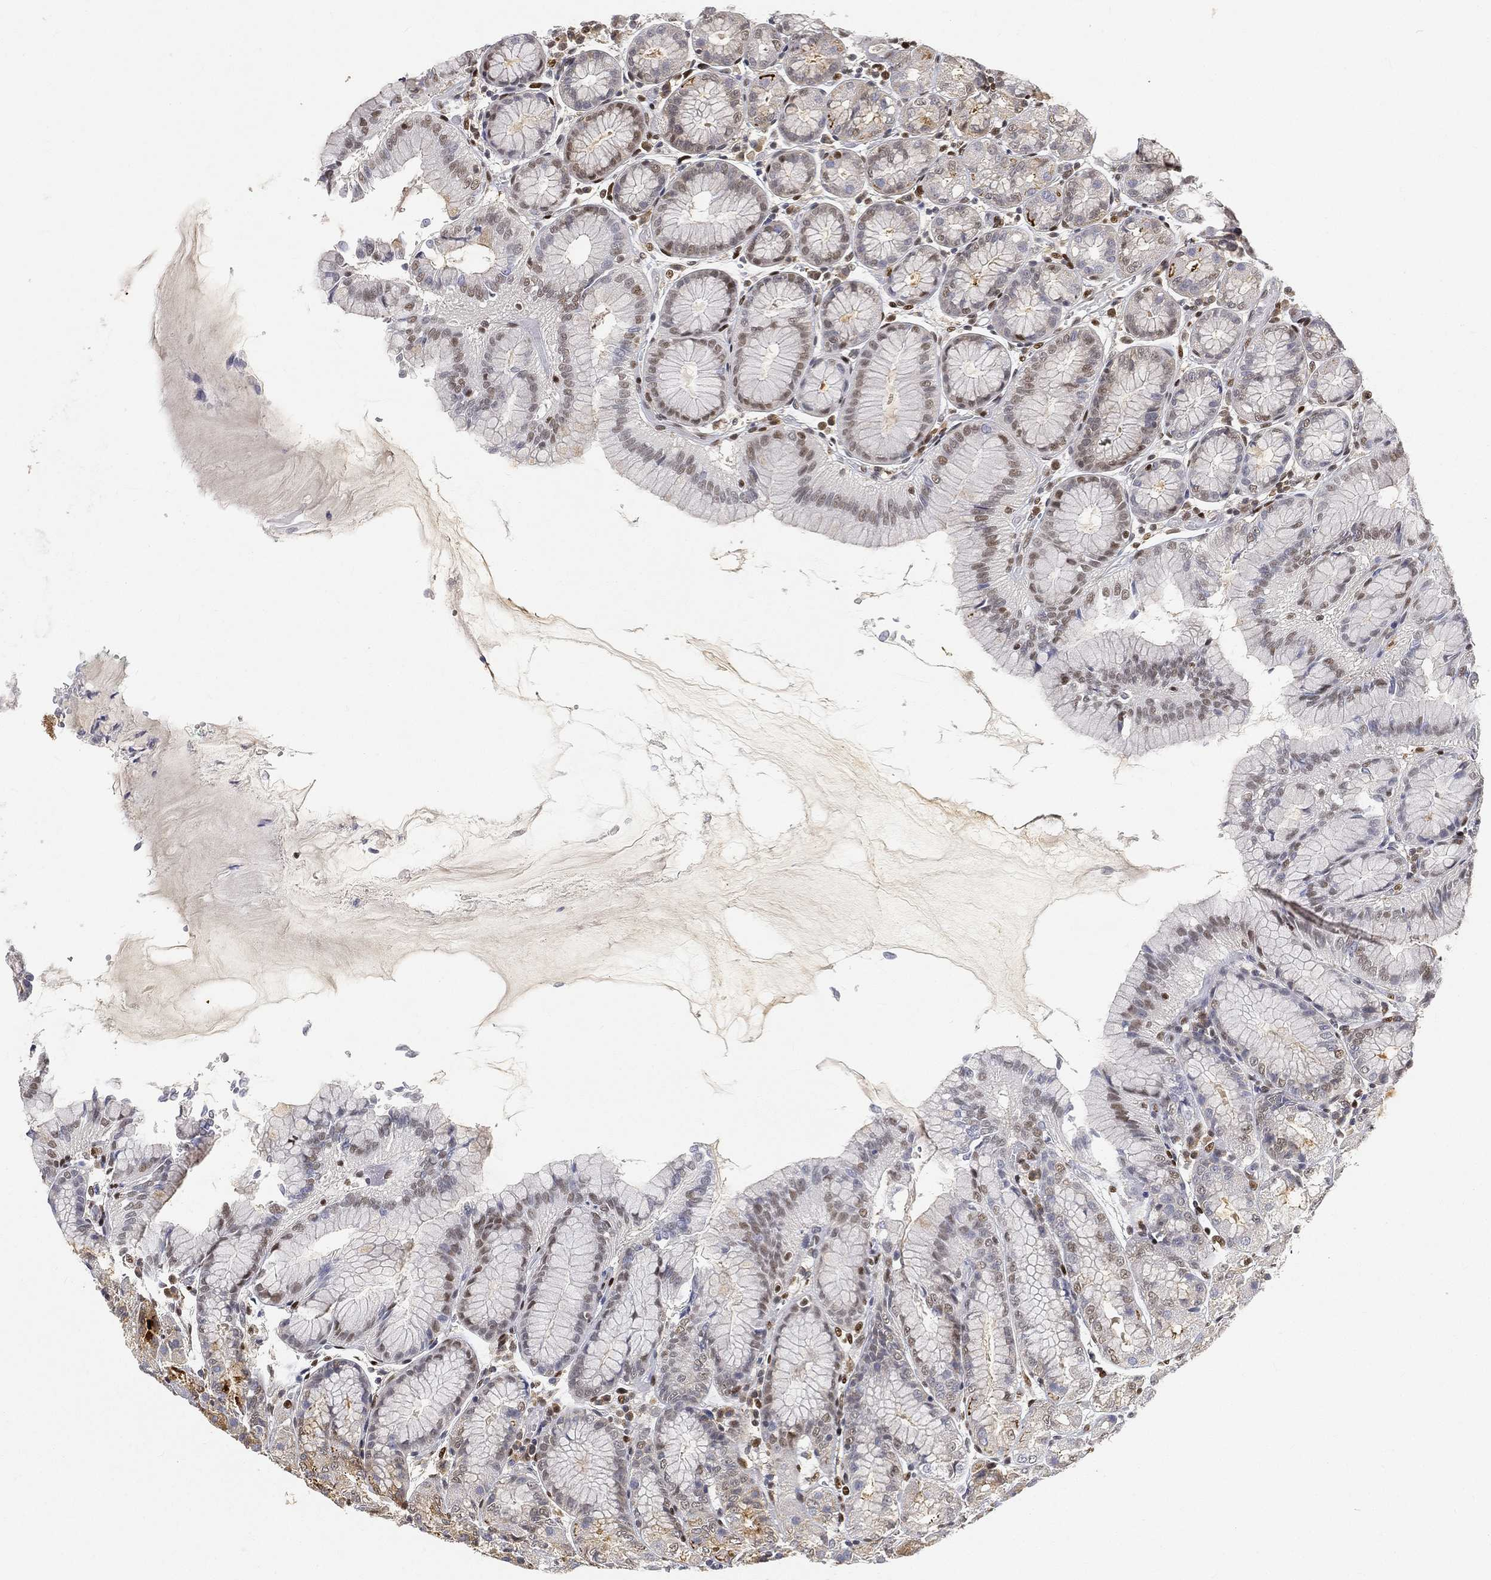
{"staining": {"intensity": "moderate", "quantity": "<25%", "location": "nuclear"}, "tissue": "stomach", "cell_type": "Glandular cells", "image_type": "normal", "snomed": [{"axis": "morphology", "description": "Normal tissue, NOS"}, {"axis": "morphology", "description": "Adenocarcinoma, NOS"}, {"axis": "topography", "description": "Stomach"}], "caption": "High-magnification brightfield microscopy of normal stomach stained with DAB (brown) and counterstained with hematoxylin (blue). glandular cells exhibit moderate nuclear expression is present in about<25% of cells. (brown staining indicates protein expression, while blue staining denotes nuclei).", "gene": "CRTC3", "patient": {"sex": "female", "age": 81}}